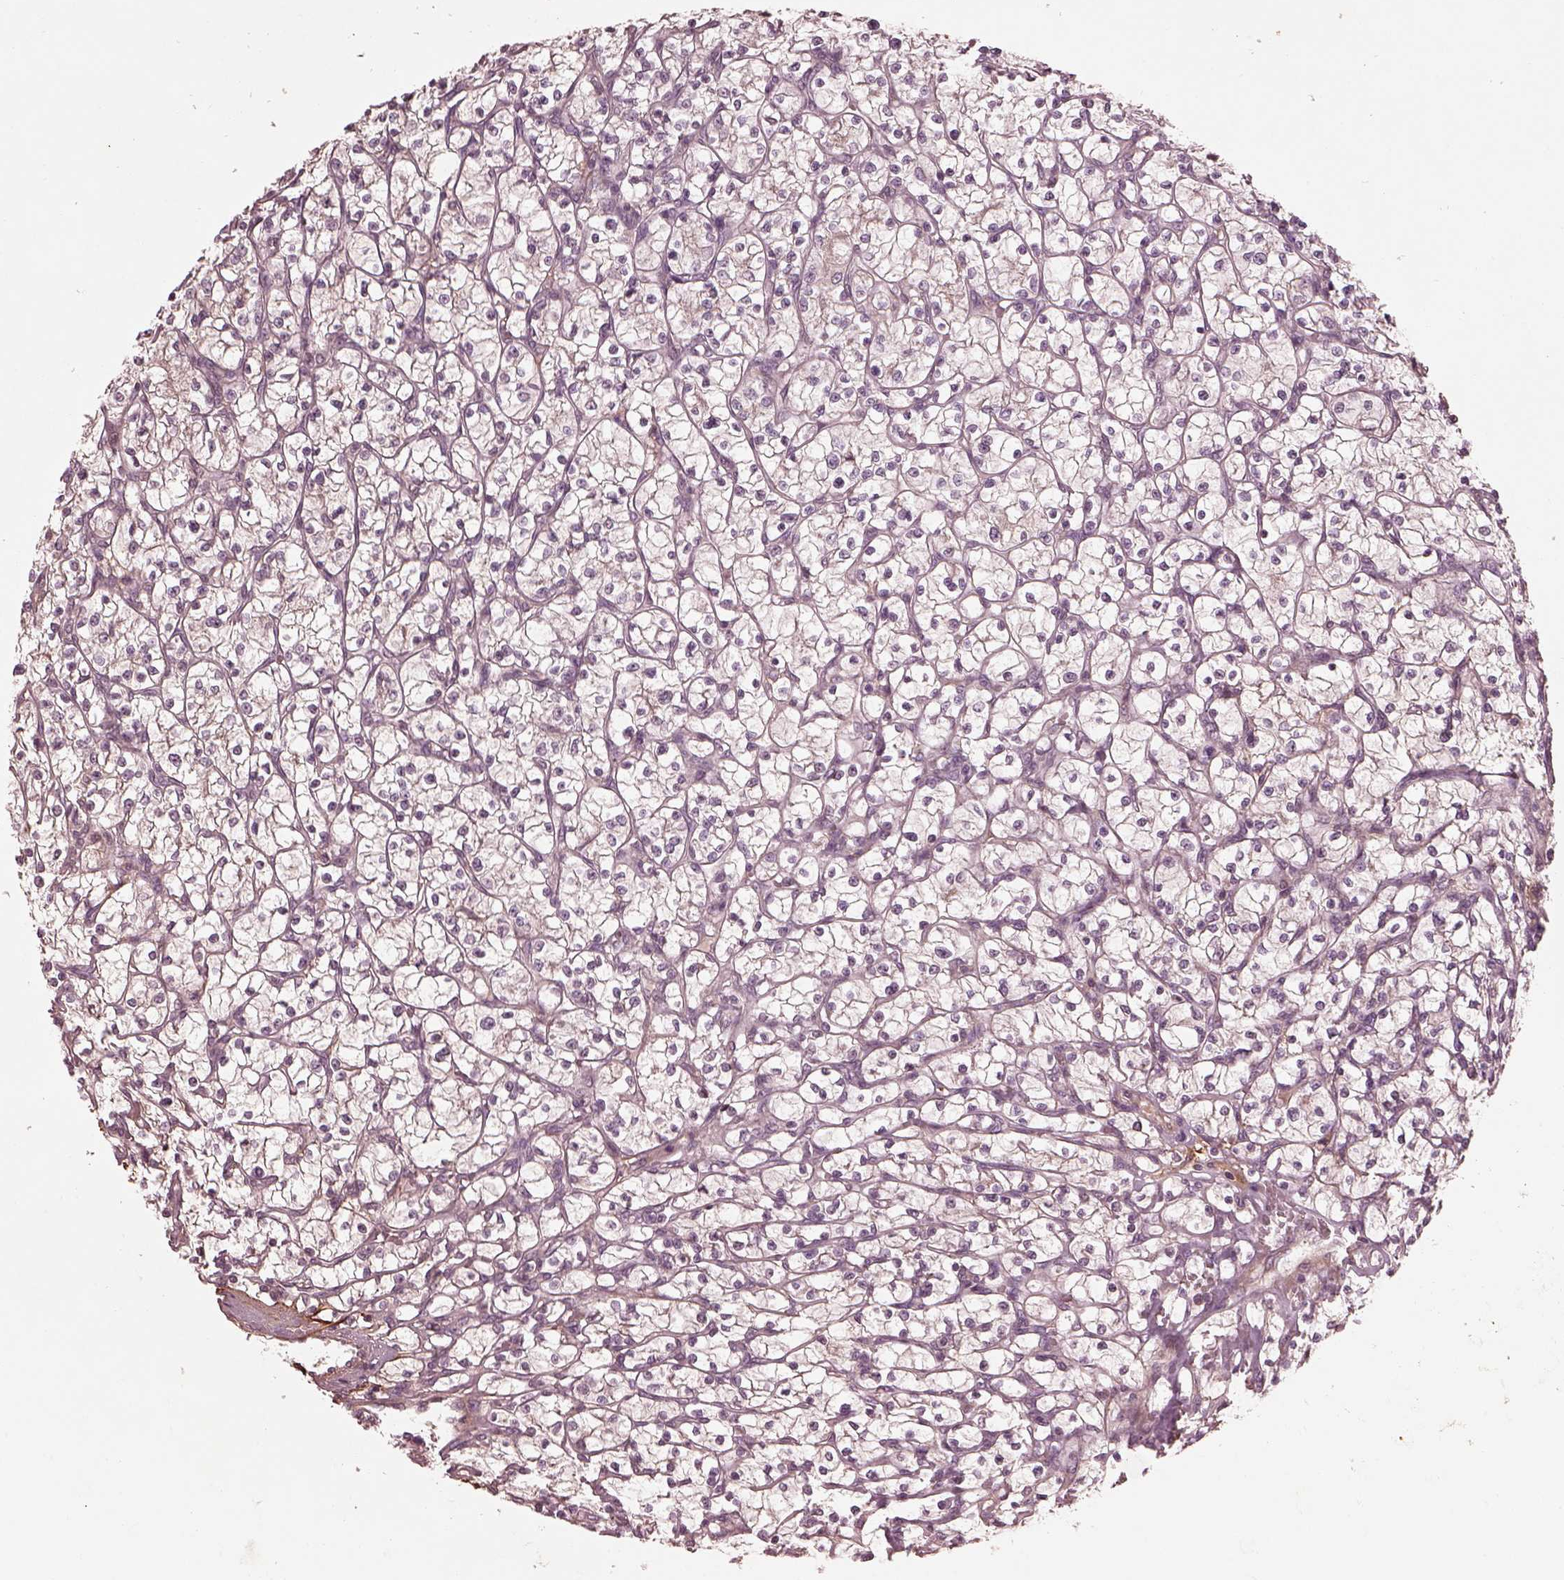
{"staining": {"intensity": "negative", "quantity": "none", "location": "none"}, "tissue": "renal cancer", "cell_type": "Tumor cells", "image_type": "cancer", "snomed": [{"axis": "morphology", "description": "Adenocarcinoma, NOS"}, {"axis": "topography", "description": "Kidney"}], "caption": "The image shows no staining of tumor cells in adenocarcinoma (renal). (Stains: DAB immunohistochemistry (IHC) with hematoxylin counter stain, Microscopy: brightfield microscopy at high magnification).", "gene": "EFEMP1", "patient": {"sex": "female", "age": 64}}